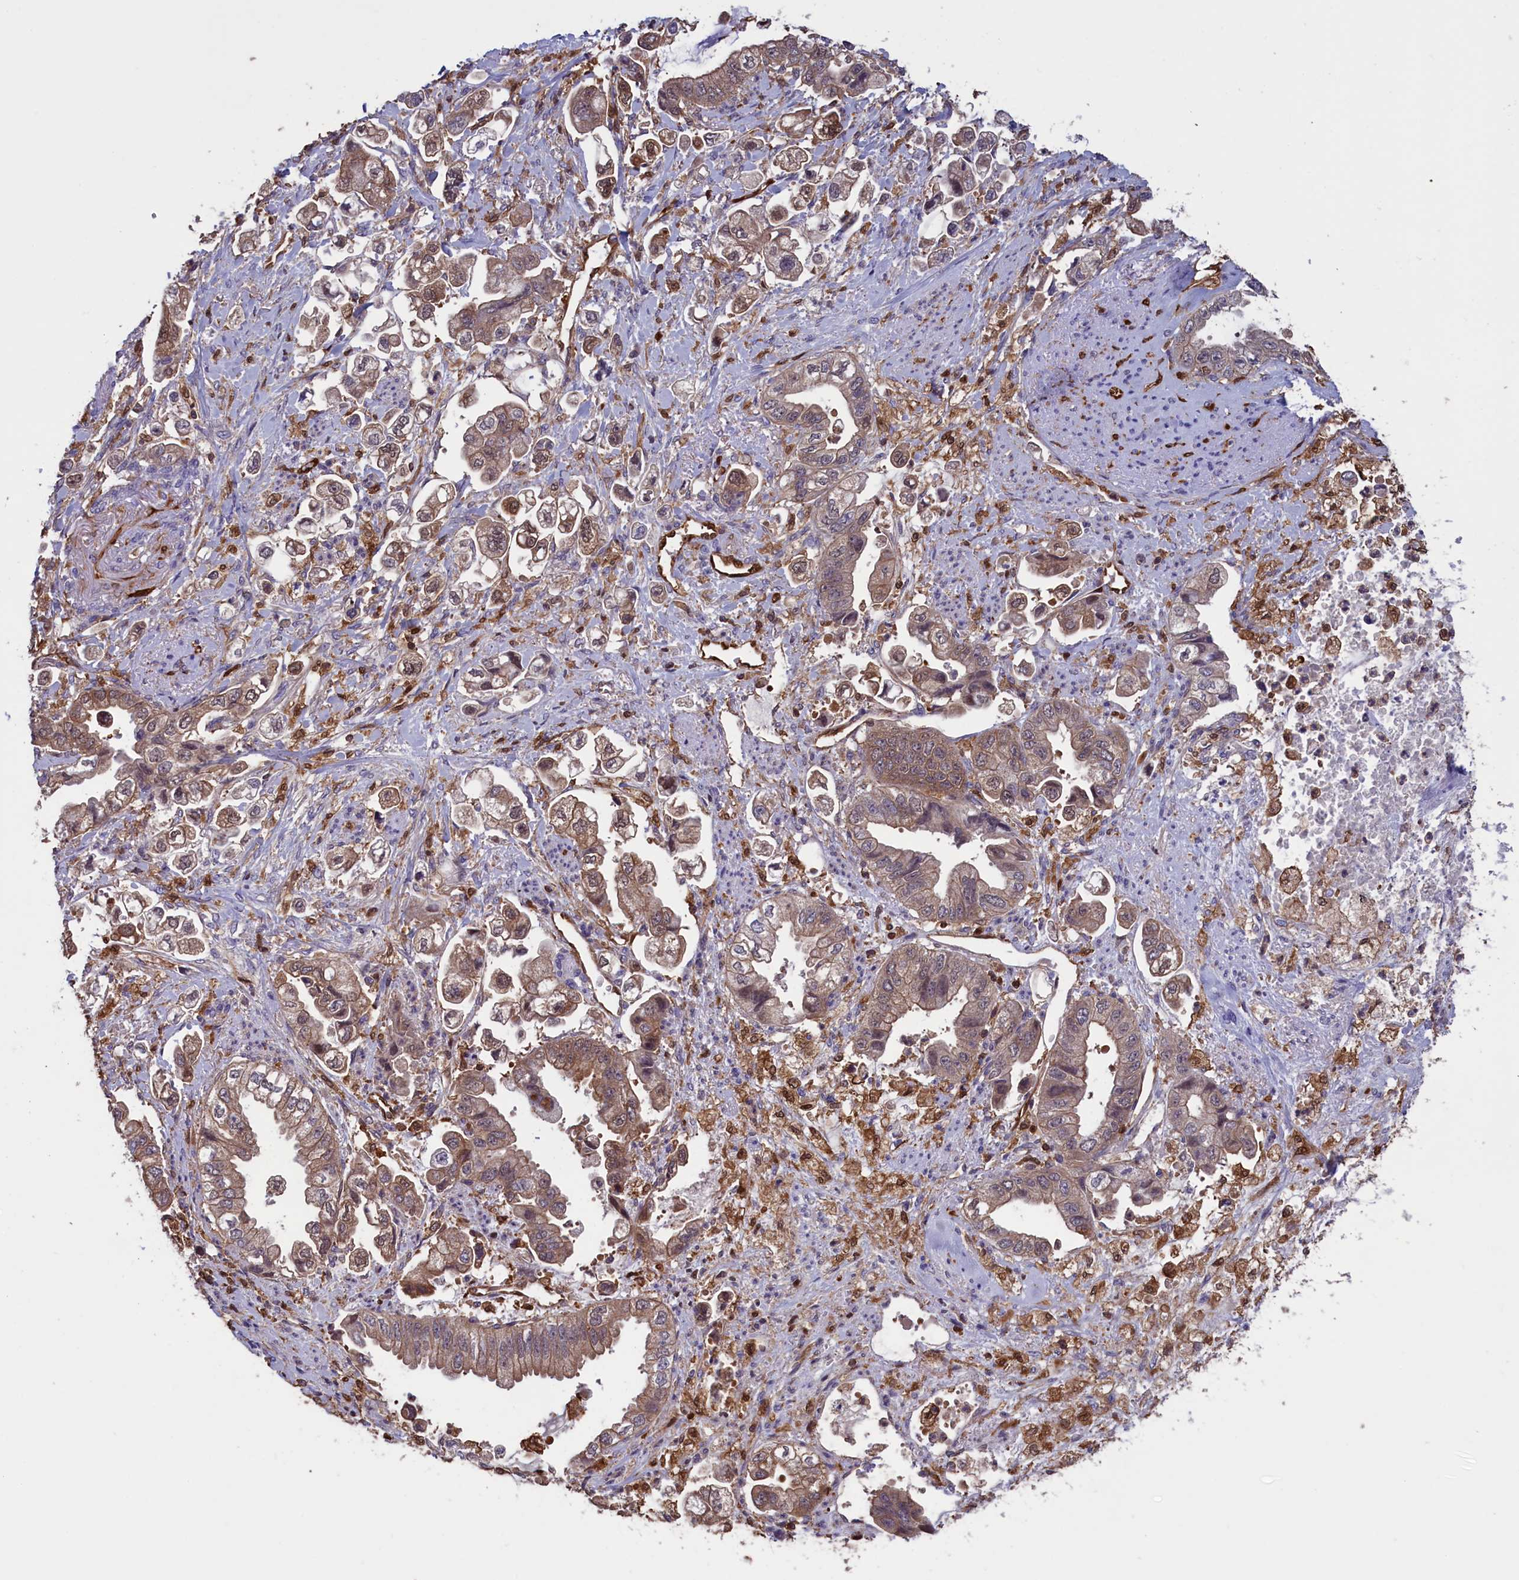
{"staining": {"intensity": "weak", "quantity": "25%-75%", "location": "cytoplasmic/membranous"}, "tissue": "stomach cancer", "cell_type": "Tumor cells", "image_type": "cancer", "snomed": [{"axis": "morphology", "description": "Adenocarcinoma, NOS"}, {"axis": "topography", "description": "Stomach"}], "caption": "This is a histology image of immunohistochemistry (IHC) staining of adenocarcinoma (stomach), which shows weak positivity in the cytoplasmic/membranous of tumor cells.", "gene": "ARHGAP18", "patient": {"sex": "male", "age": 62}}